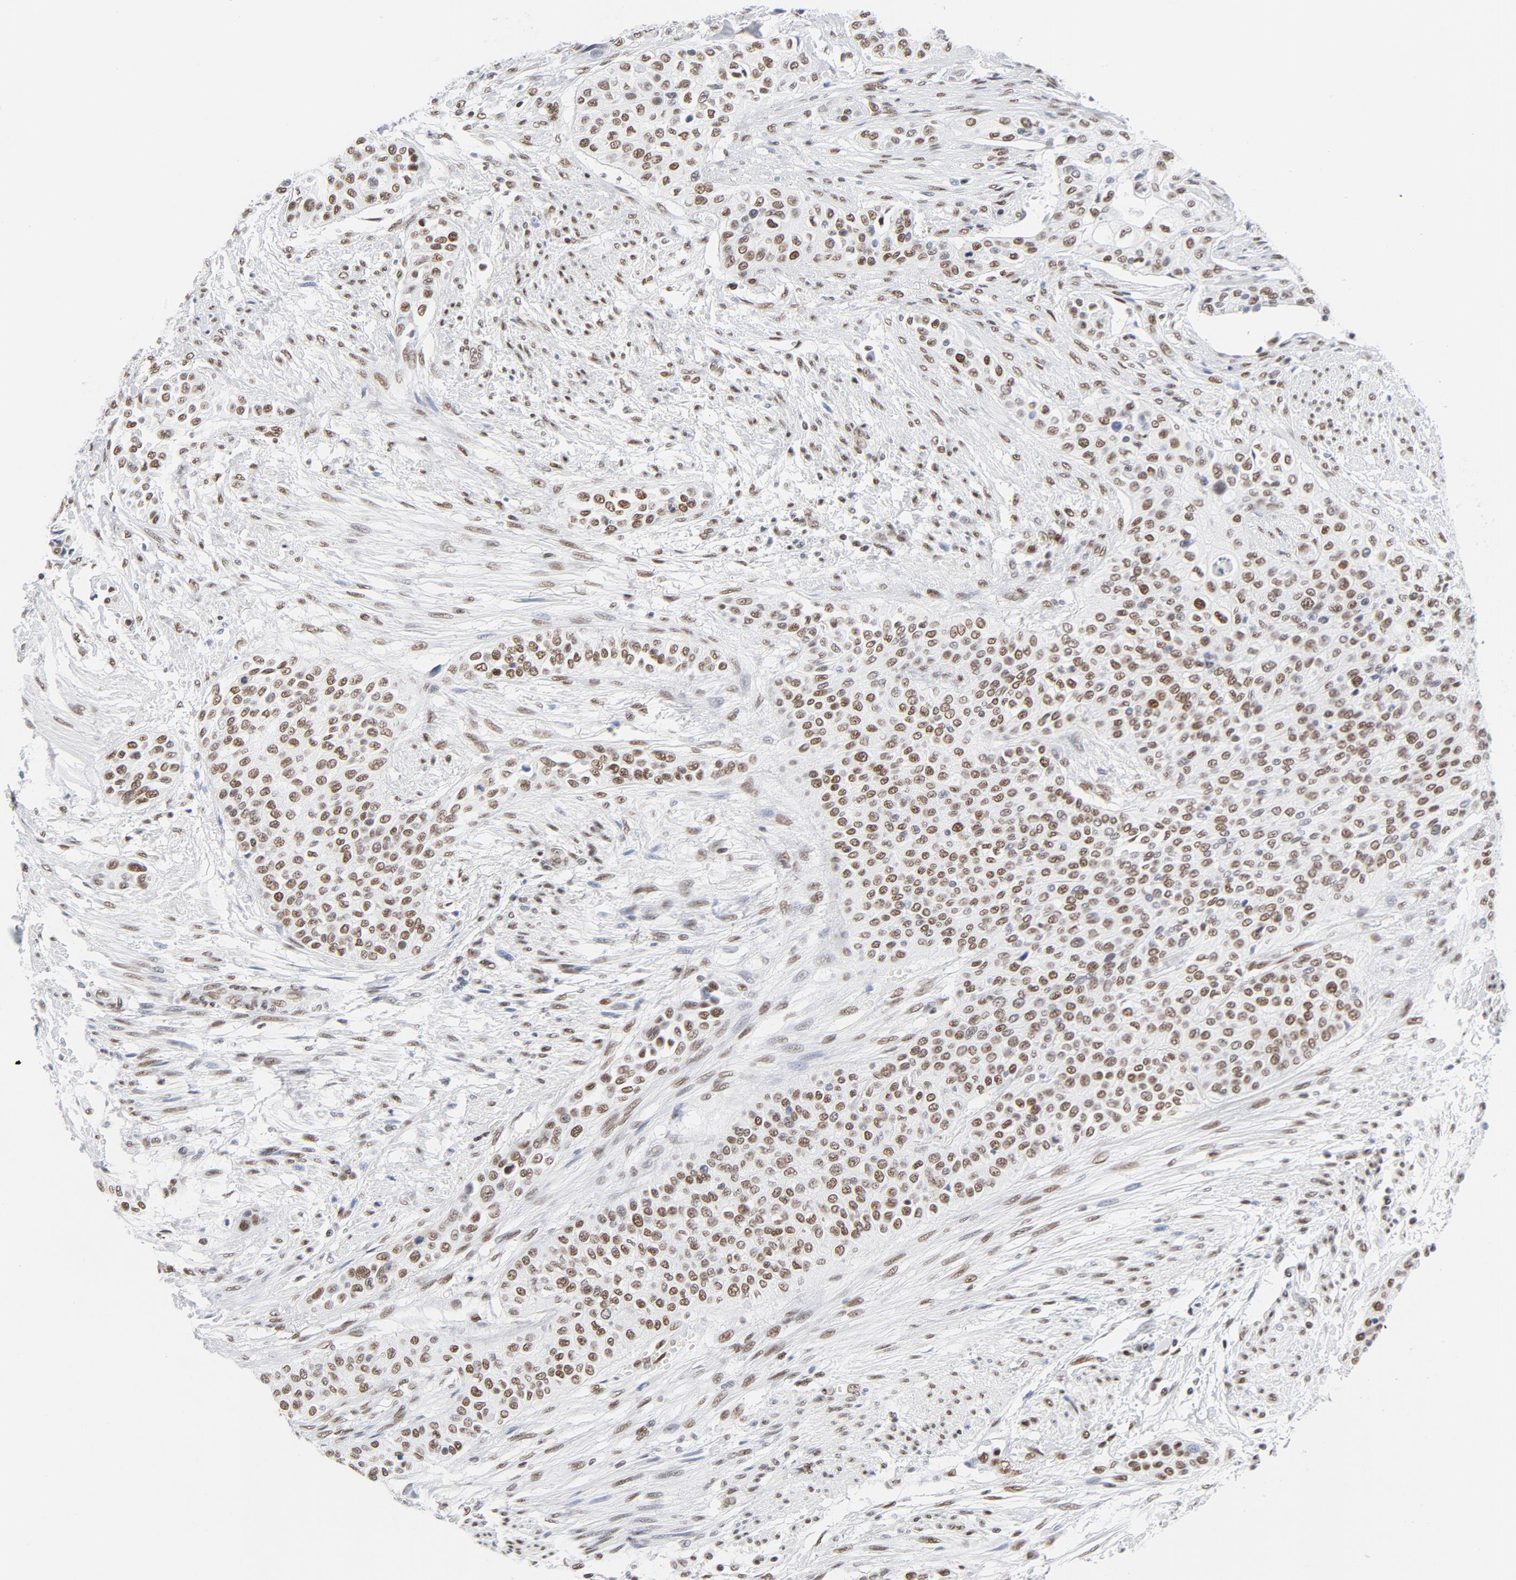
{"staining": {"intensity": "moderate", "quantity": ">75%", "location": "nuclear"}, "tissue": "urothelial cancer", "cell_type": "Tumor cells", "image_type": "cancer", "snomed": [{"axis": "morphology", "description": "Urothelial carcinoma, High grade"}, {"axis": "topography", "description": "Urinary bladder"}], "caption": "Tumor cells display medium levels of moderate nuclear expression in about >75% of cells in human high-grade urothelial carcinoma.", "gene": "ATF2", "patient": {"sex": "male", "age": 74}}